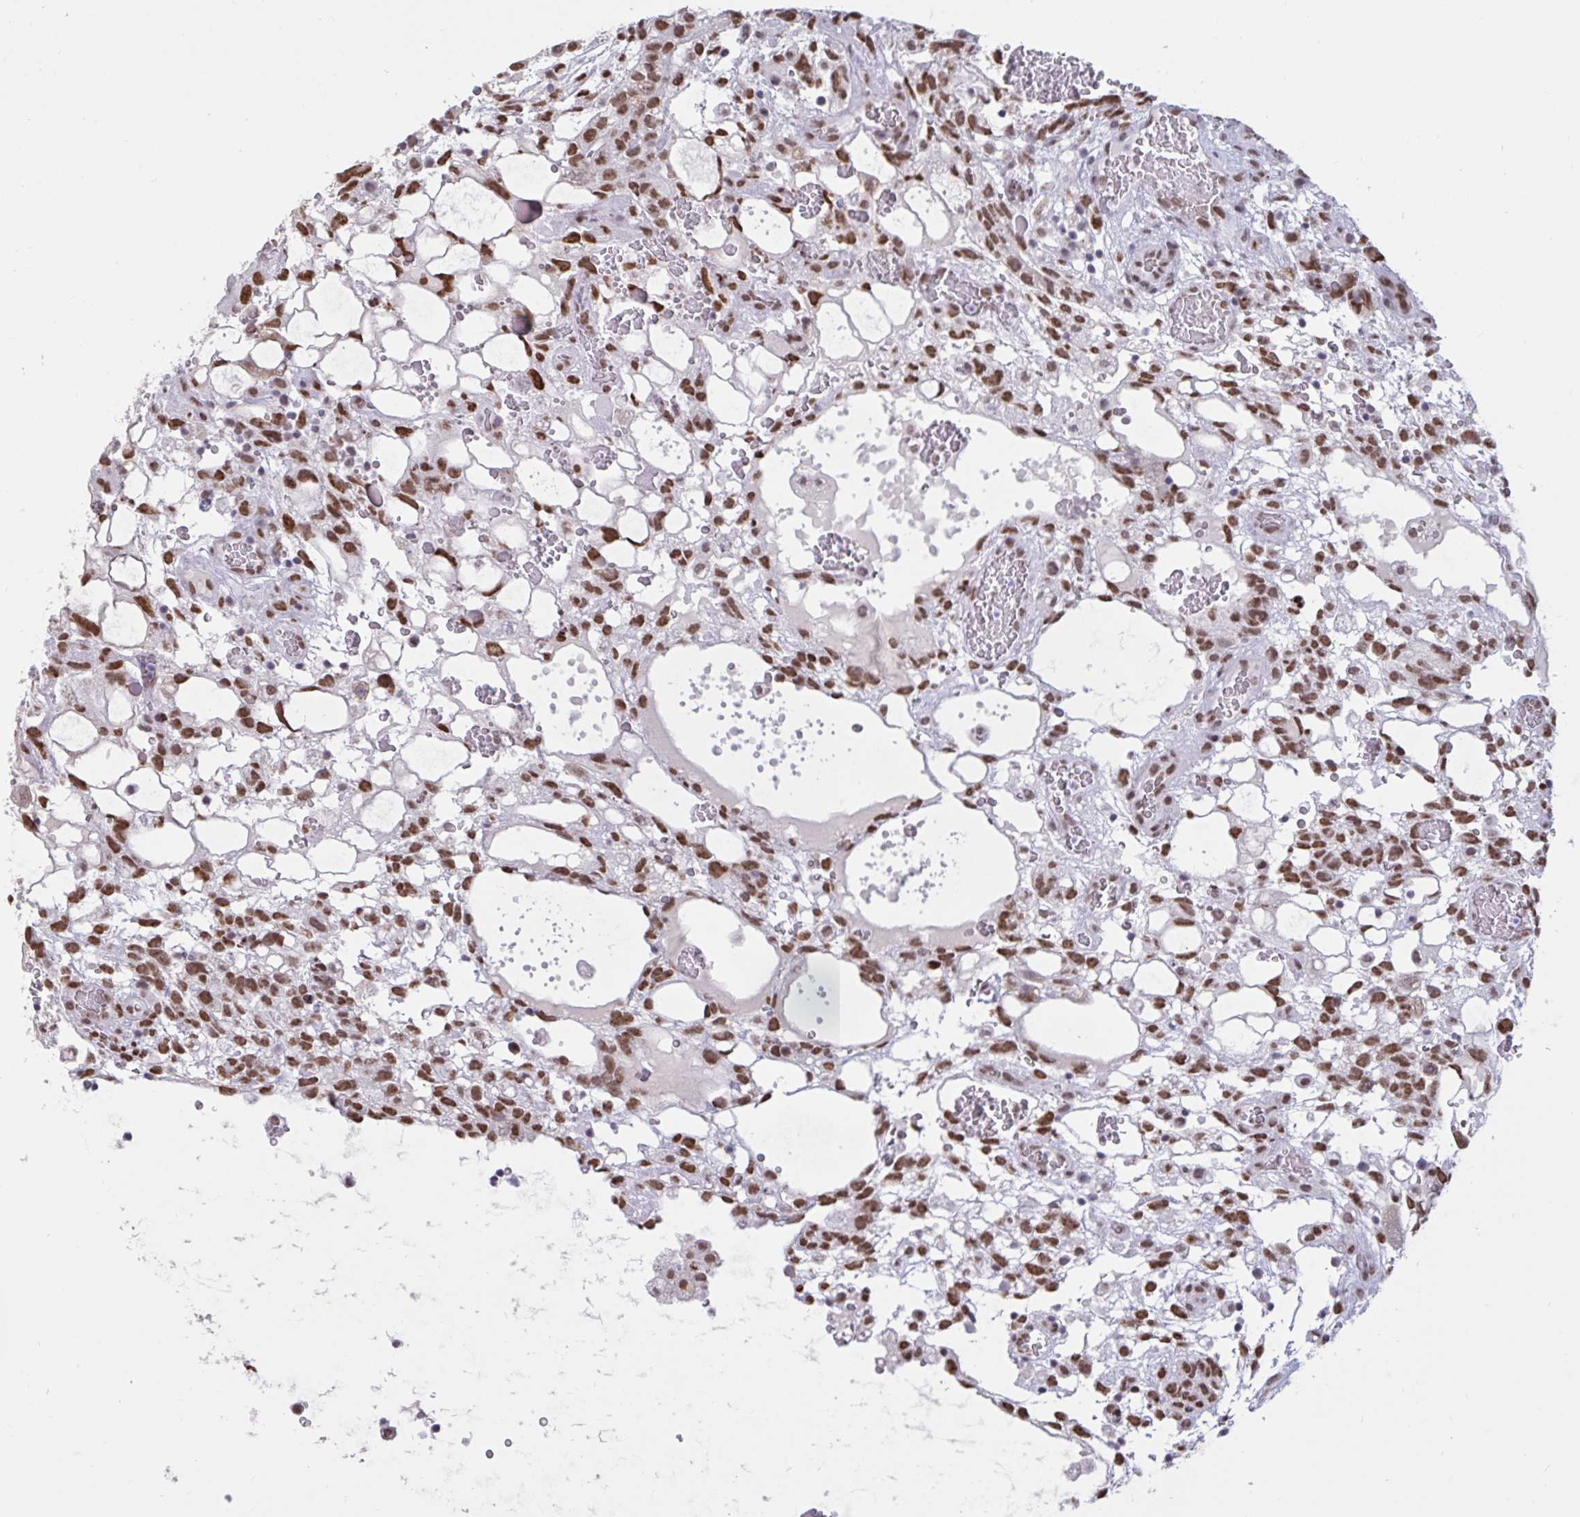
{"staining": {"intensity": "strong", "quantity": ">75%", "location": "nuclear"}, "tissue": "testis cancer", "cell_type": "Tumor cells", "image_type": "cancer", "snomed": [{"axis": "morphology", "description": "Normal tissue, NOS"}, {"axis": "morphology", "description": "Carcinoma, Embryonal, NOS"}, {"axis": "topography", "description": "Testis"}], "caption": "The immunohistochemical stain shows strong nuclear positivity in tumor cells of testis cancer tissue. The staining is performed using DAB (3,3'-diaminobenzidine) brown chromogen to label protein expression. The nuclei are counter-stained blue using hematoxylin.", "gene": "CBFA2T2", "patient": {"sex": "male", "age": 32}}